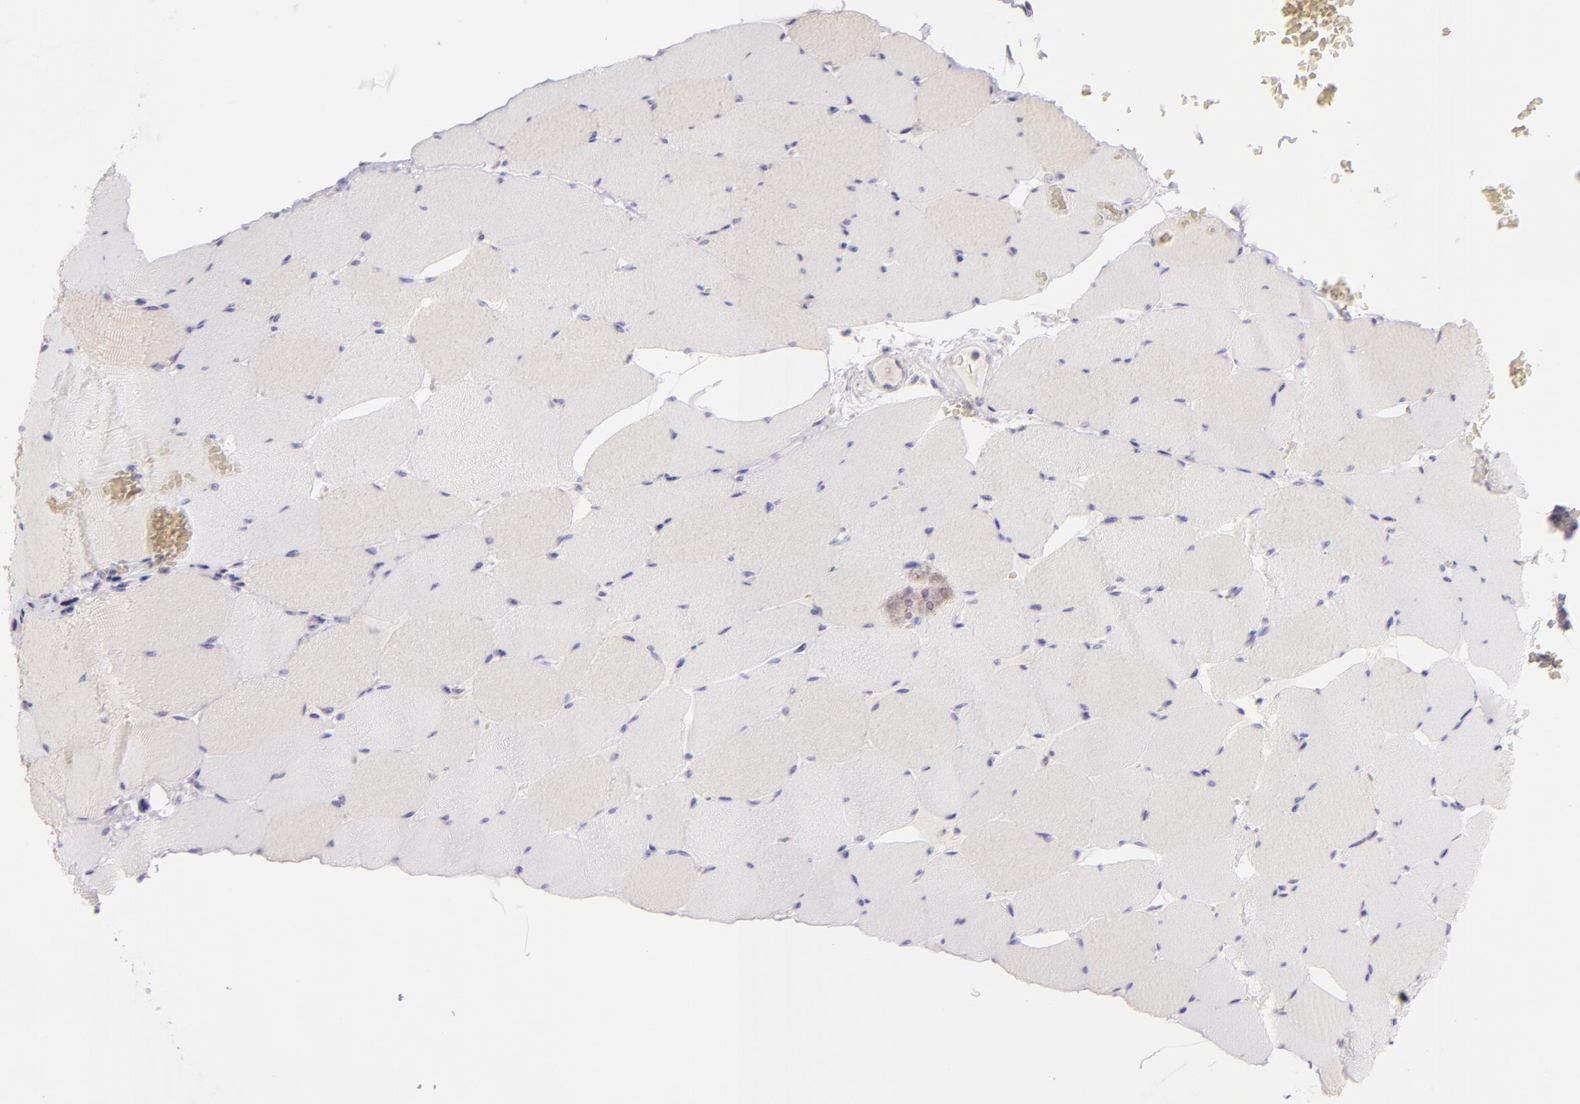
{"staining": {"intensity": "negative", "quantity": "none", "location": "none"}, "tissue": "skeletal muscle", "cell_type": "Myocytes", "image_type": "normal", "snomed": [{"axis": "morphology", "description": "Normal tissue, NOS"}, {"axis": "topography", "description": "Skeletal muscle"}], "caption": "Immunohistochemistry histopathology image of unremarkable skeletal muscle: human skeletal muscle stained with DAB (3,3'-diaminobenzidine) shows no significant protein expression in myocytes.", "gene": "ZC3H7B", "patient": {"sex": "male", "age": 62}}